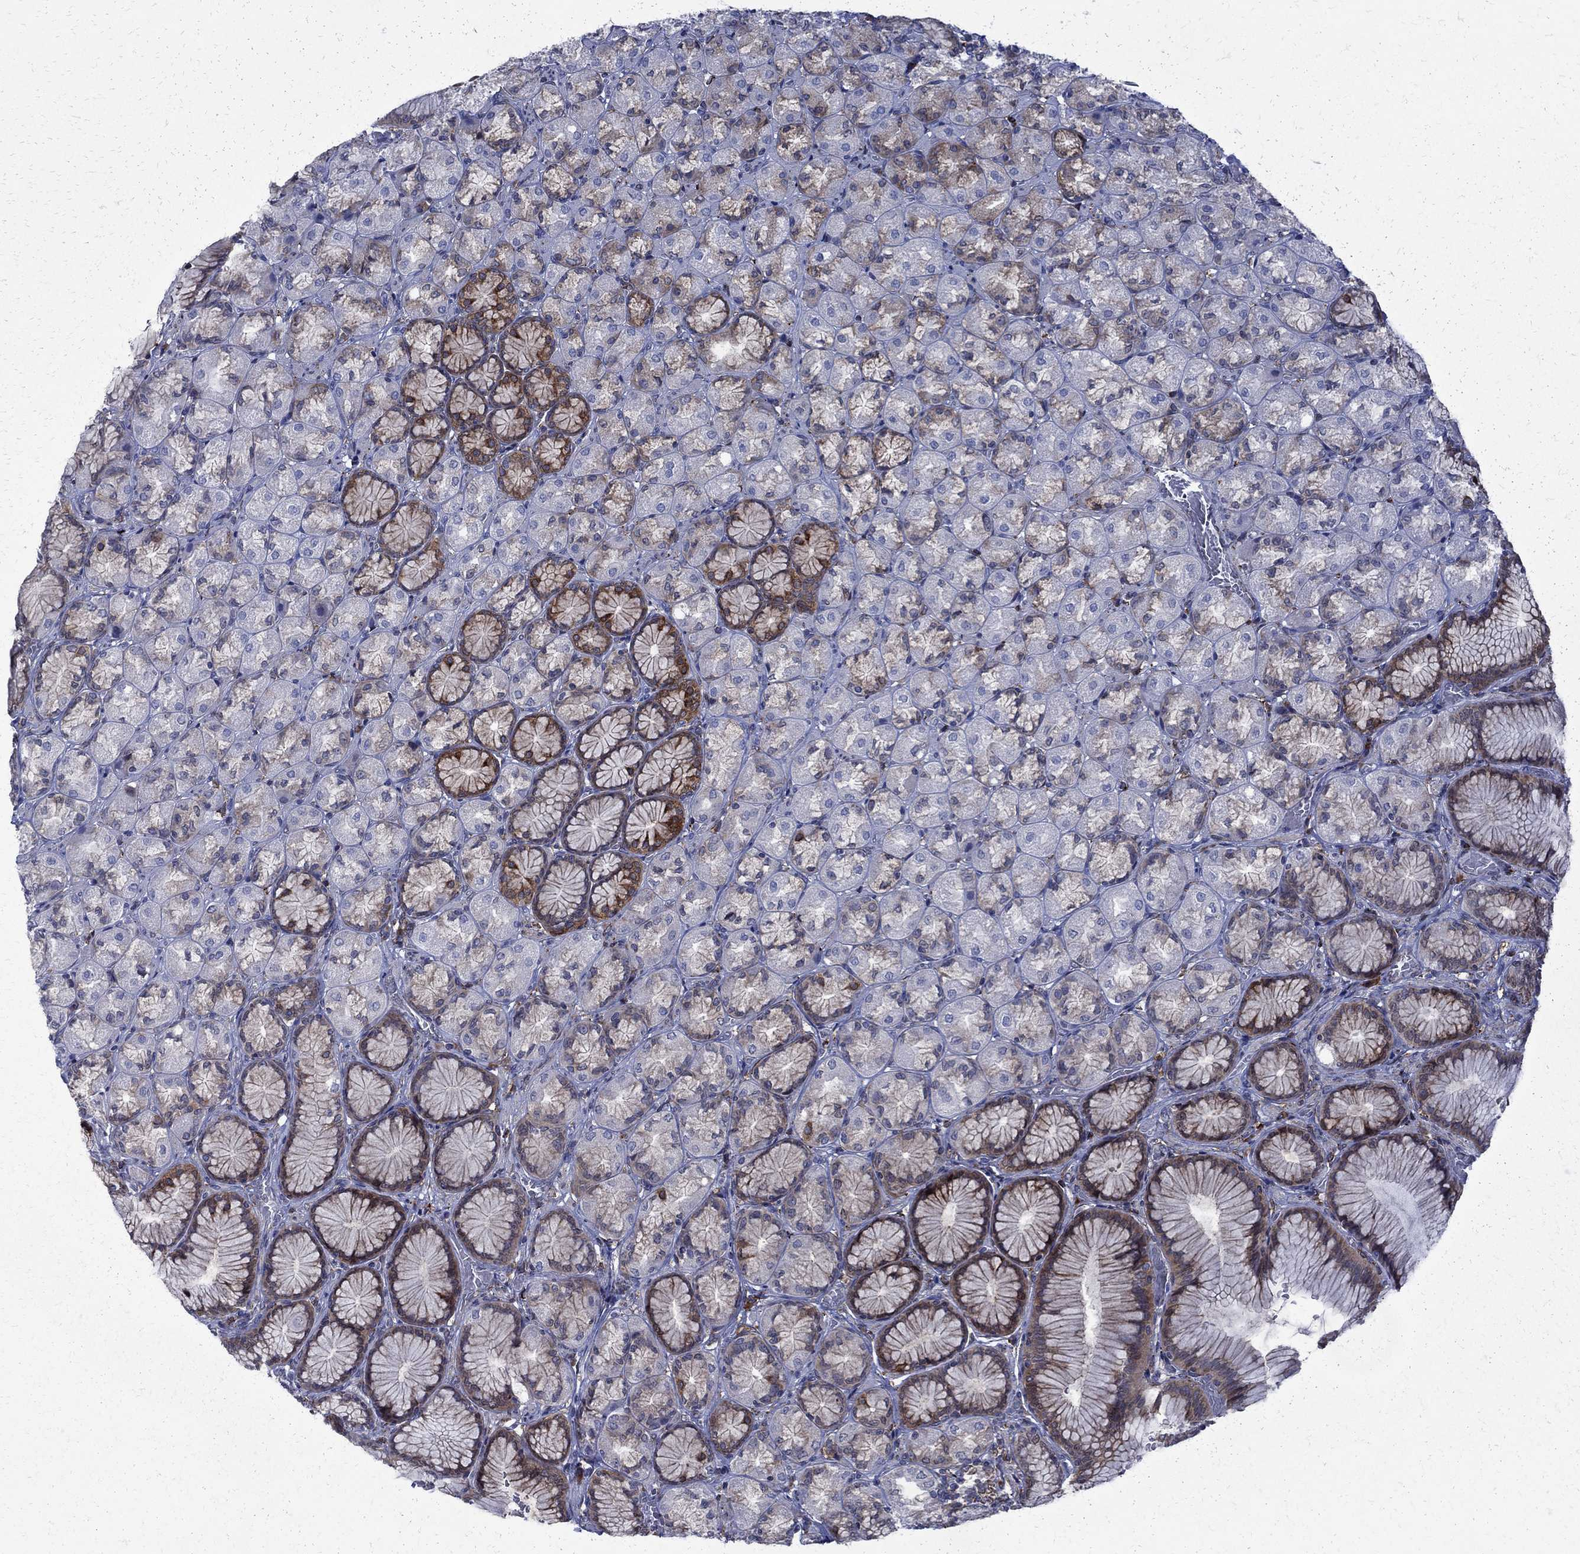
{"staining": {"intensity": "moderate", "quantity": "<25%", "location": "cytoplasmic/membranous"}, "tissue": "stomach", "cell_type": "Glandular cells", "image_type": "normal", "snomed": [{"axis": "morphology", "description": "Normal tissue, NOS"}, {"axis": "morphology", "description": "Adenocarcinoma, NOS"}, {"axis": "morphology", "description": "Adenocarcinoma, High grade"}, {"axis": "topography", "description": "Stomach, upper"}, {"axis": "topography", "description": "Stomach"}], "caption": "An immunohistochemistry (IHC) micrograph of unremarkable tissue is shown. Protein staining in brown highlights moderate cytoplasmic/membranous positivity in stomach within glandular cells. Ihc stains the protein in brown and the nuclei are stained blue.", "gene": "CAB39L", "patient": {"sex": "female", "age": 65}}